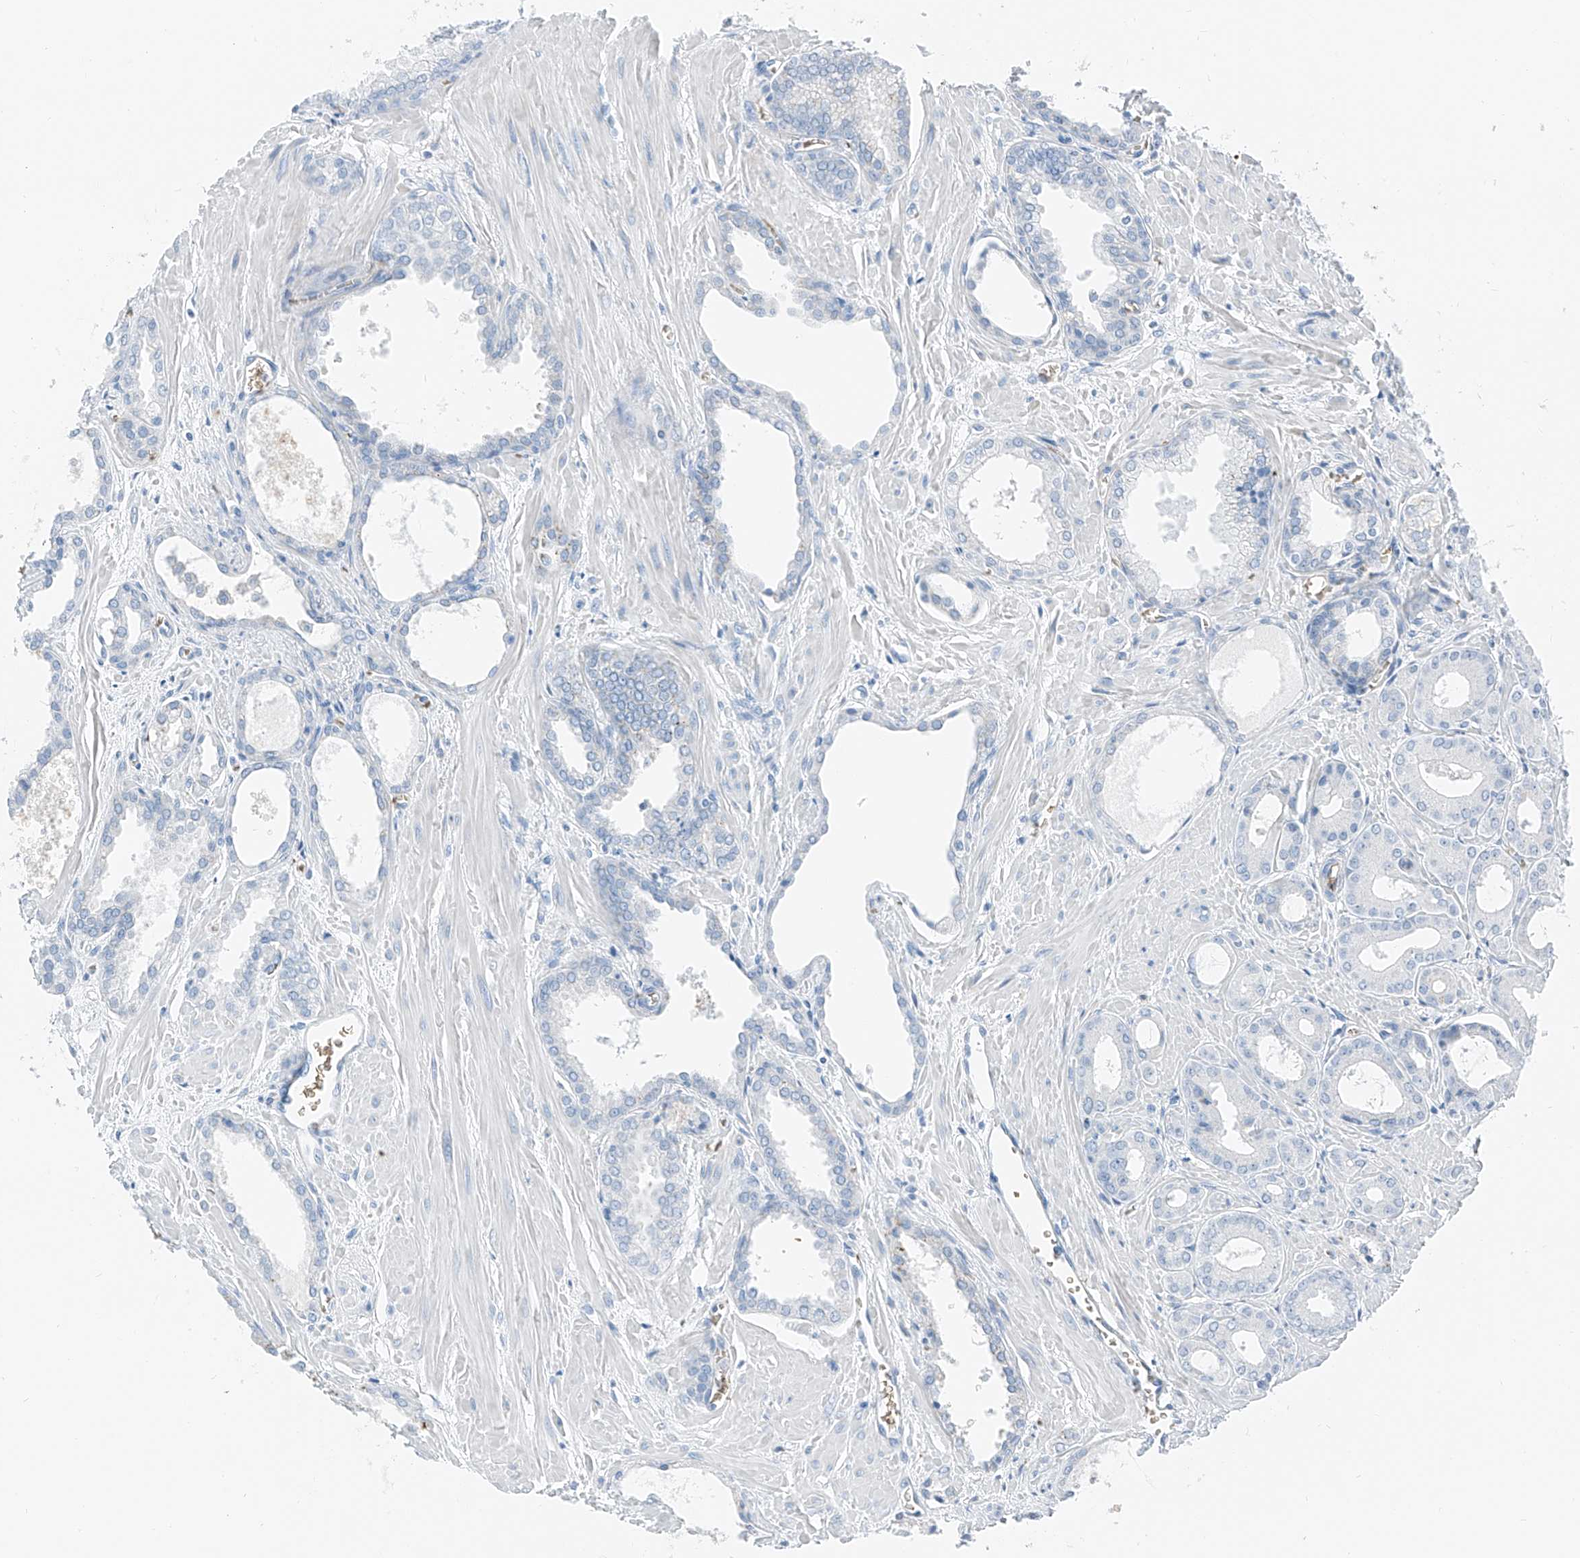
{"staining": {"intensity": "negative", "quantity": "none", "location": "none"}, "tissue": "prostate cancer", "cell_type": "Tumor cells", "image_type": "cancer", "snomed": [{"axis": "morphology", "description": "Adenocarcinoma, Low grade"}, {"axis": "topography", "description": "Prostate"}], "caption": "Tumor cells show no significant expression in low-grade adenocarcinoma (prostate). The staining is performed using DAB (3,3'-diaminobenzidine) brown chromogen with nuclei counter-stained in using hematoxylin.", "gene": "PRSS23", "patient": {"sex": "male", "age": 67}}